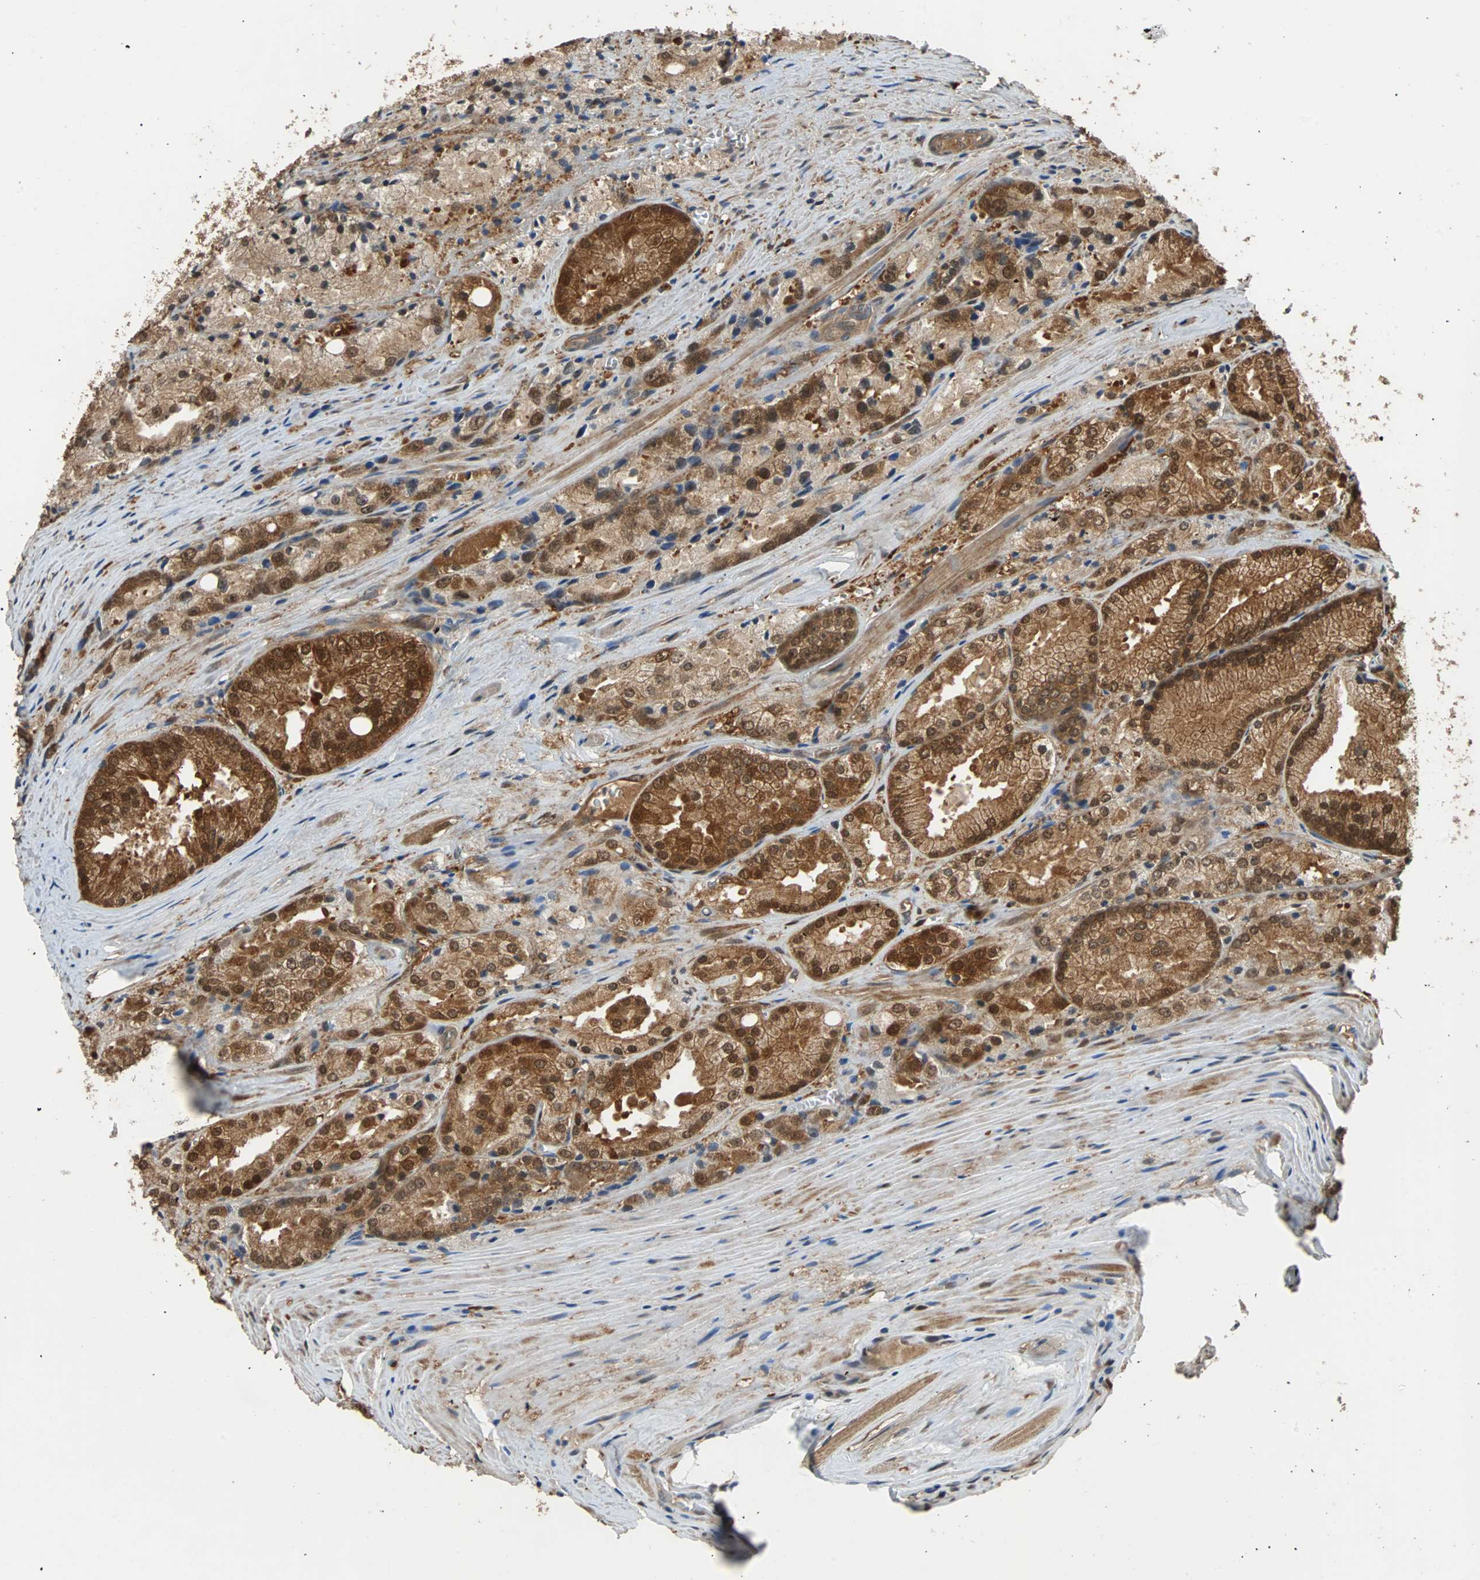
{"staining": {"intensity": "strong", "quantity": ">75%", "location": "cytoplasmic/membranous,nuclear"}, "tissue": "prostate cancer", "cell_type": "Tumor cells", "image_type": "cancer", "snomed": [{"axis": "morphology", "description": "Adenocarcinoma, Low grade"}, {"axis": "topography", "description": "Prostate"}], "caption": "Protein staining of prostate cancer tissue reveals strong cytoplasmic/membranous and nuclear staining in about >75% of tumor cells.", "gene": "PRDX6", "patient": {"sex": "male", "age": 64}}